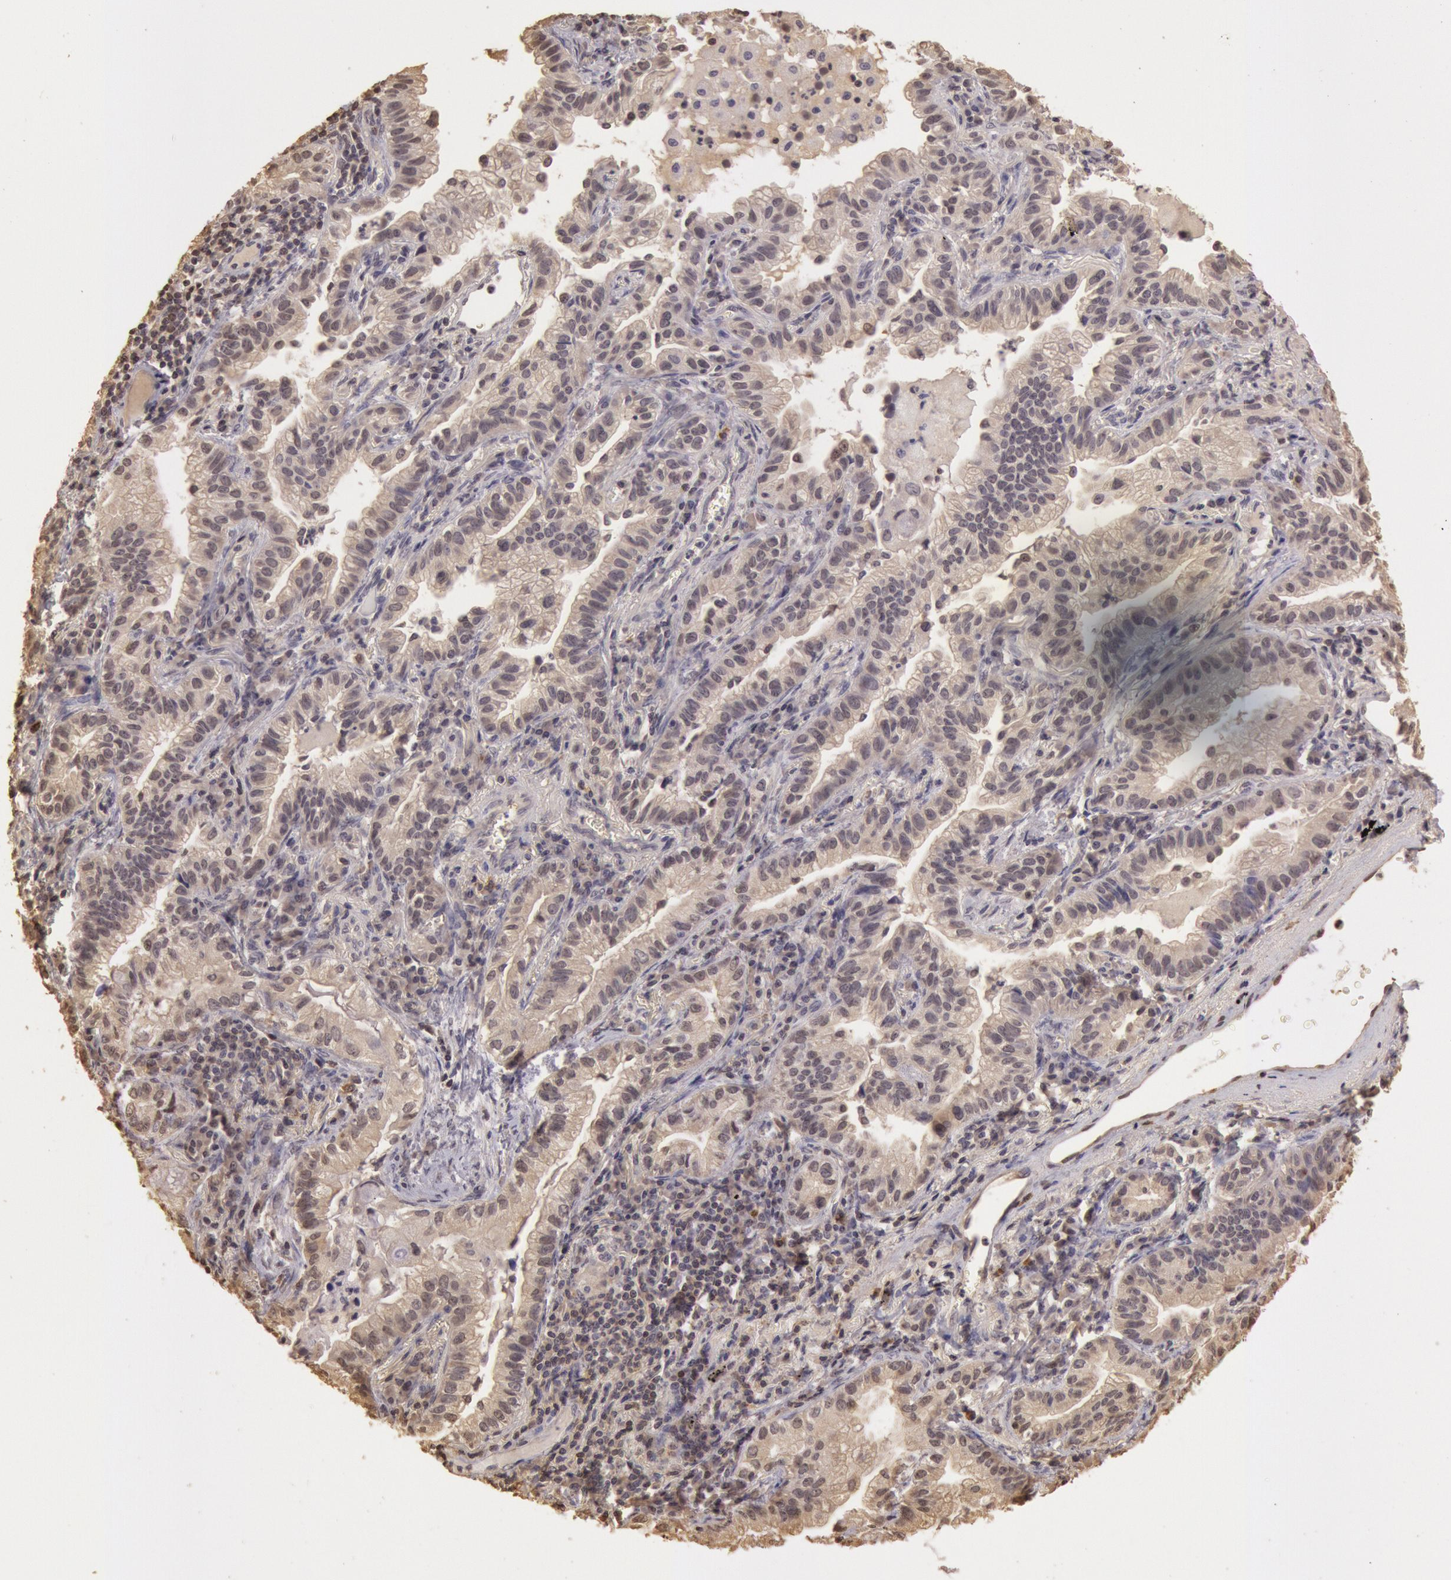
{"staining": {"intensity": "weak", "quantity": "<25%", "location": "cytoplasmic/membranous,nuclear"}, "tissue": "lung cancer", "cell_type": "Tumor cells", "image_type": "cancer", "snomed": [{"axis": "morphology", "description": "Adenocarcinoma, NOS"}, {"axis": "topography", "description": "Lung"}], "caption": "Immunohistochemistry histopathology image of lung cancer (adenocarcinoma) stained for a protein (brown), which reveals no expression in tumor cells.", "gene": "SOD1", "patient": {"sex": "female", "age": 50}}